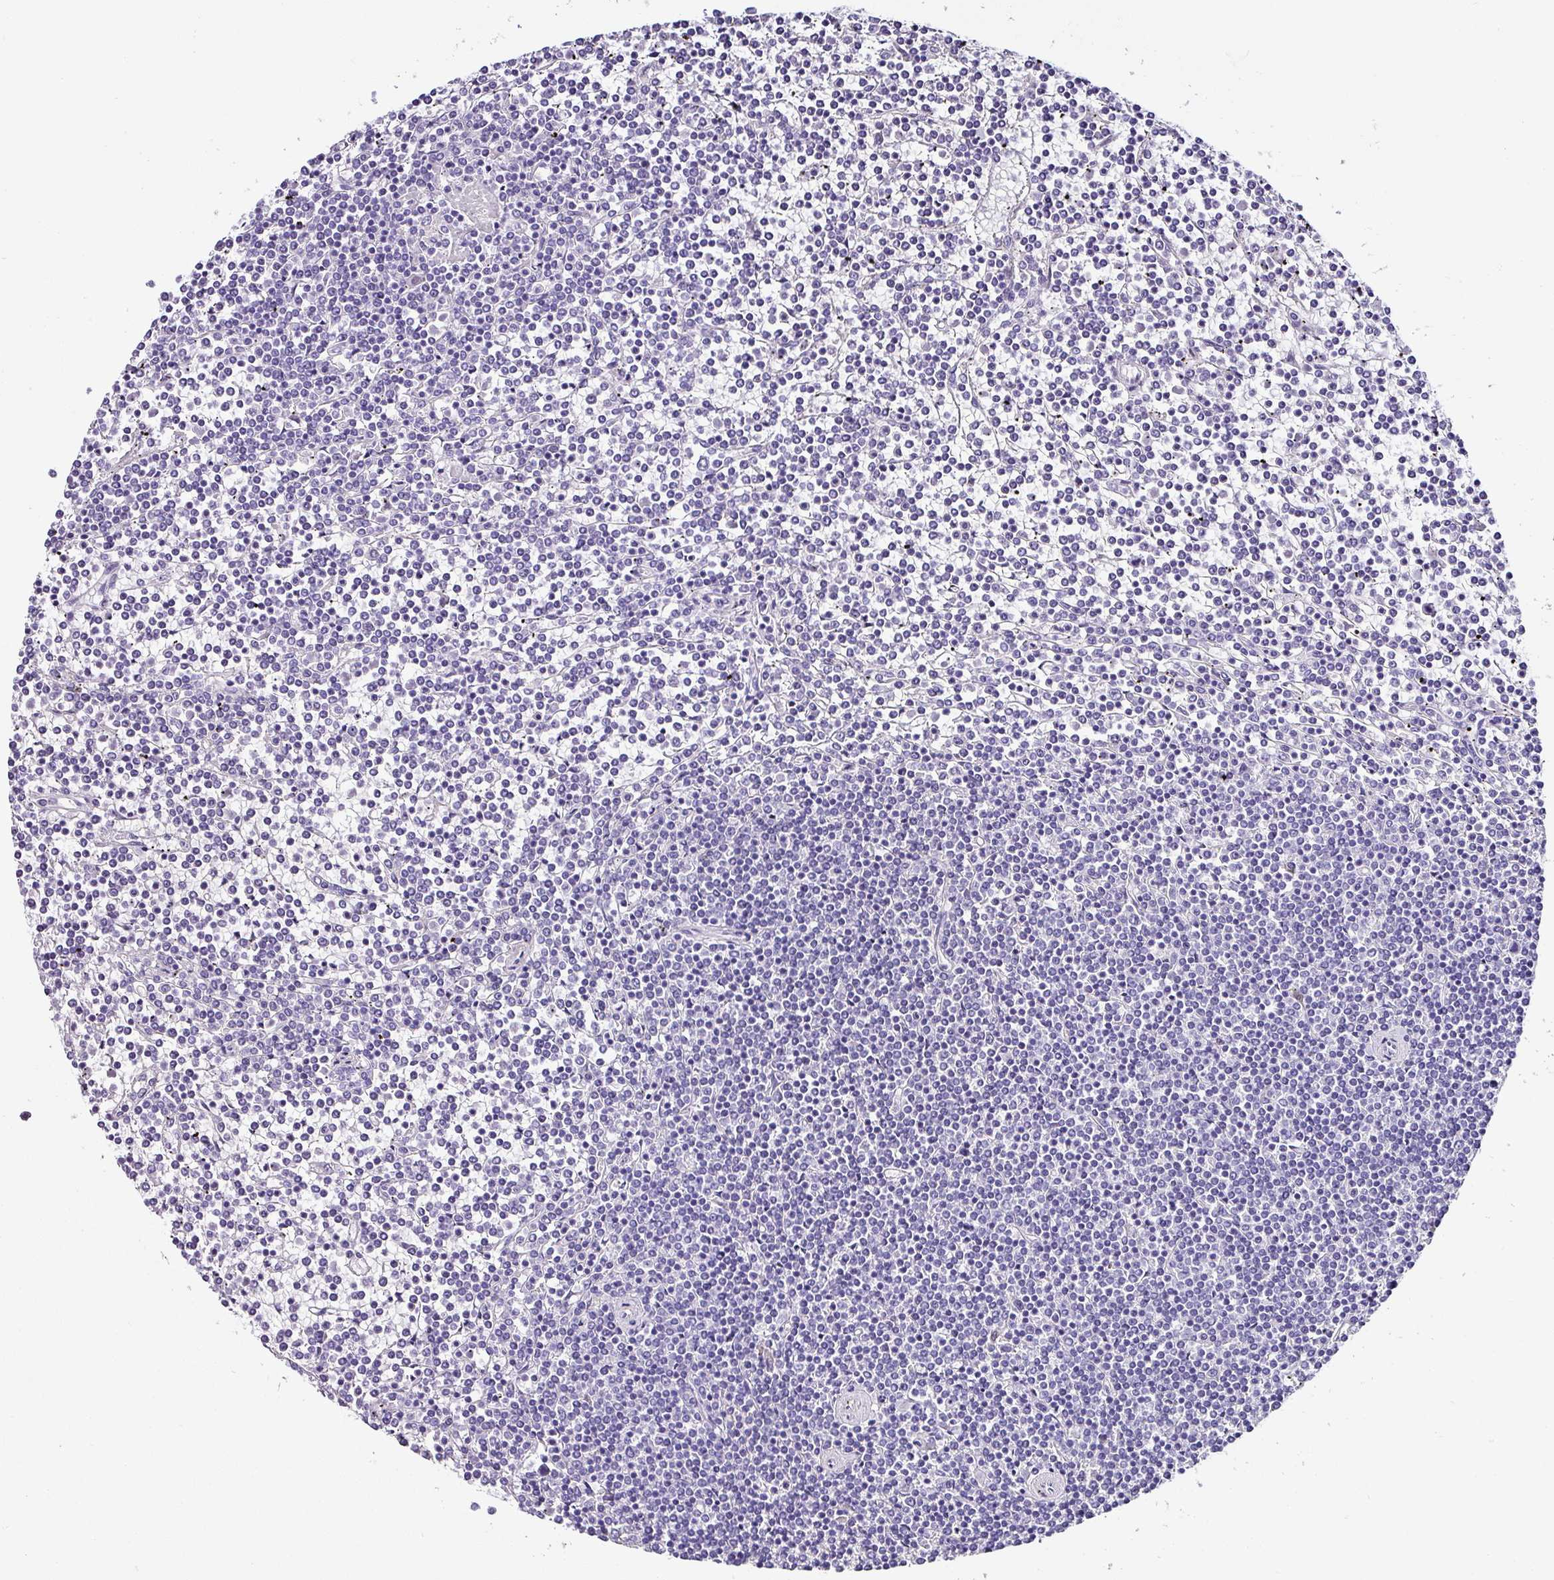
{"staining": {"intensity": "negative", "quantity": "none", "location": "none"}, "tissue": "lymphoma", "cell_type": "Tumor cells", "image_type": "cancer", "snomed": [{"axis": "morphology", "description": "Malignant lymphoma, non-Hodgkin's type, Low grade"}, {"axis": "topography", "description": "Spleen"}], "caption": "The immunohistochemistry micrograph has no significant positivity in tumor cells of malignant lymphoma, non-Hodgkin's type (low-grade) tissue.", "gene": "NAPSA", "patient": {"sex": "female", "age": 19}}